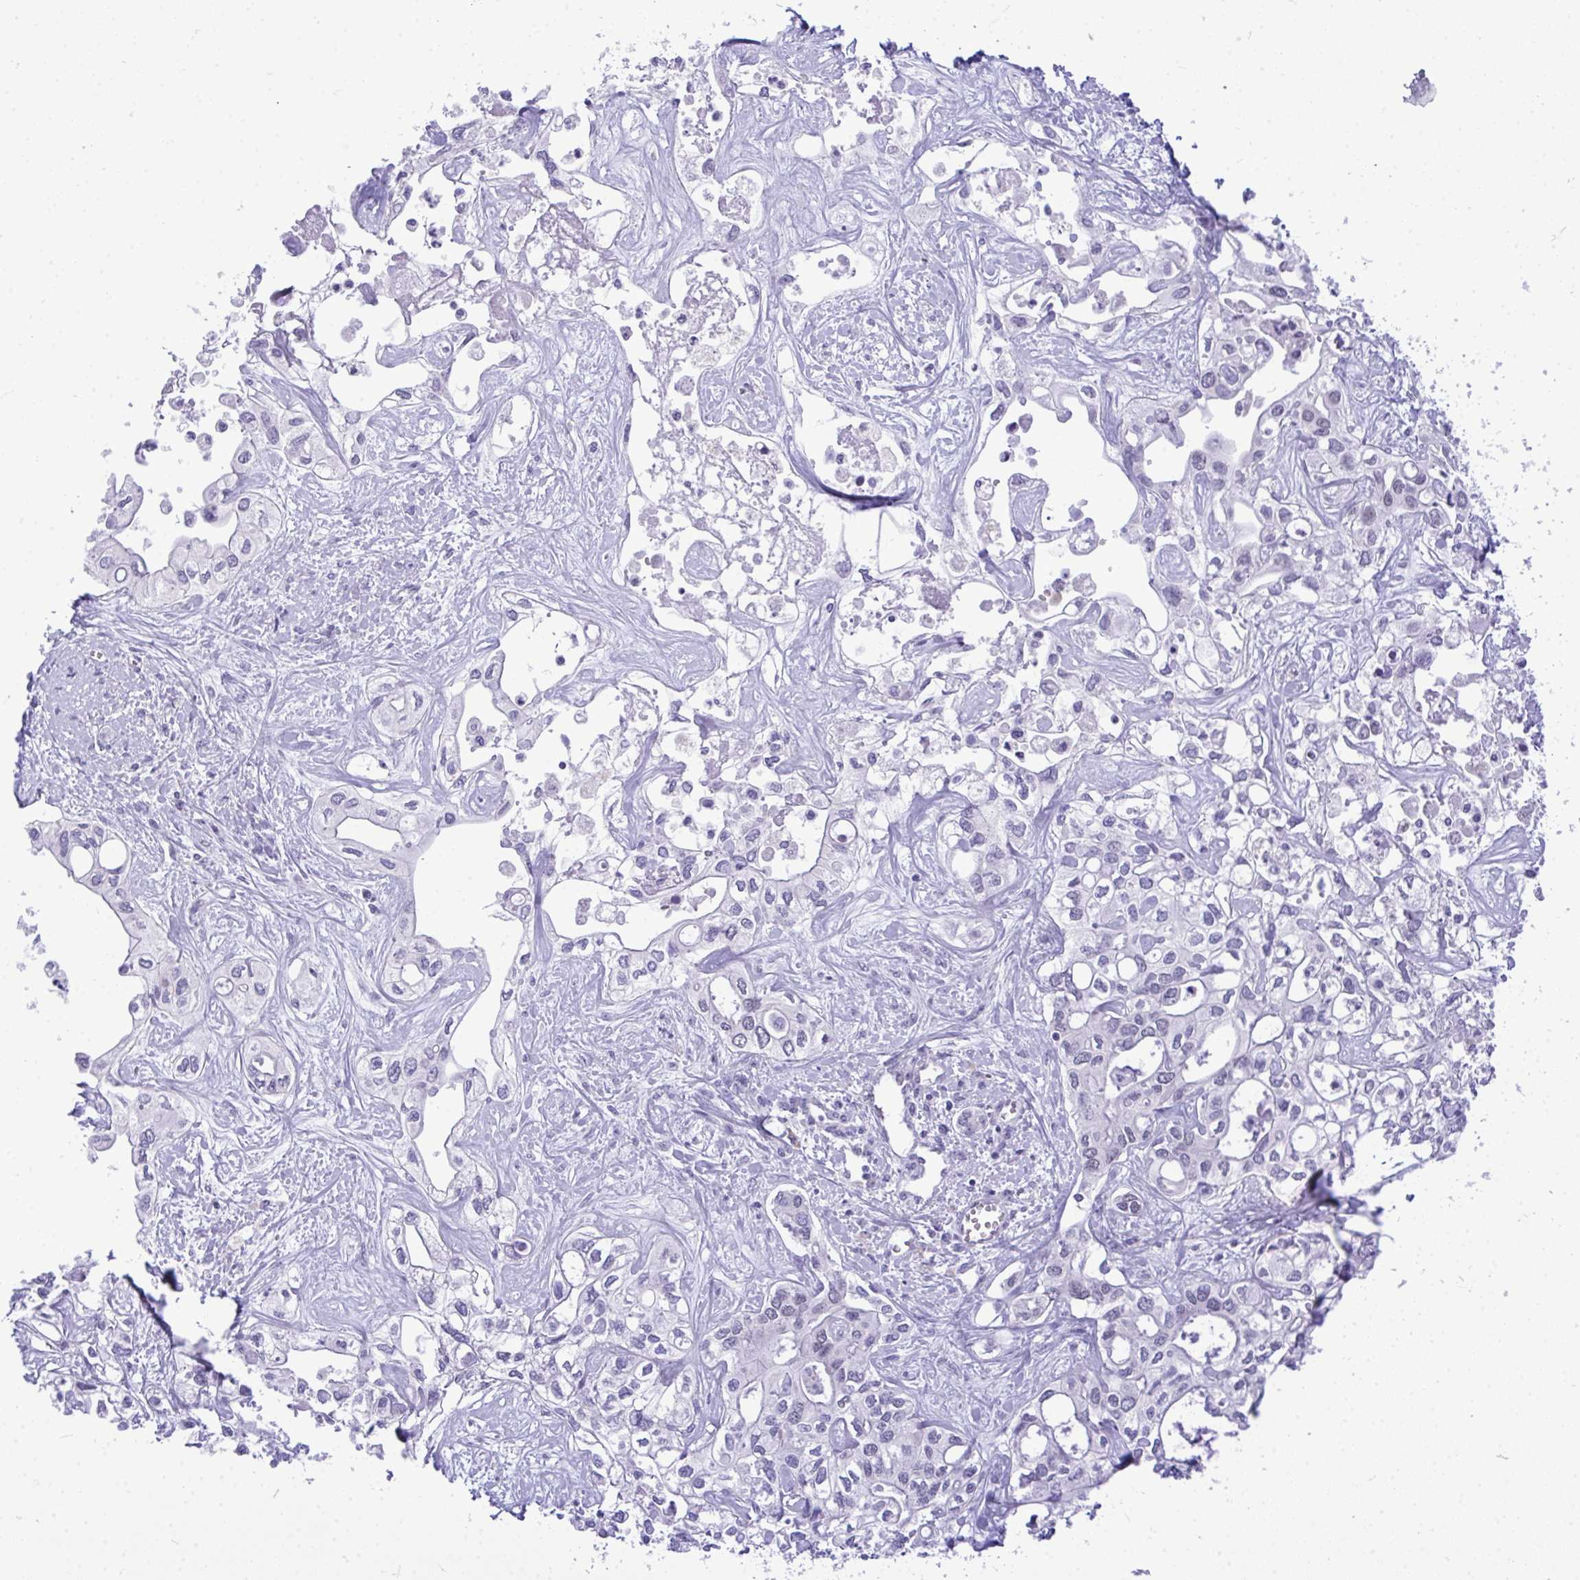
{"staining": {"intensity": "negative", "quantity": "none", "location": "none"}, "tissue": "liver cancer", "cell_type": "Tumor cells", "image_type": "cancer", "snomed": [{"axis": "morphology", "description": "Cholangiocarcinoma"}, {"axis": "topography", "description": "Liver"}], "caption": "This is an immunohistochemistry (IHC) image of human cholangiocarcinoma (liver). There is no expression in tumor cells.", "gene": "TEAD4", "patient": {"sex": "female", "age": 64}}